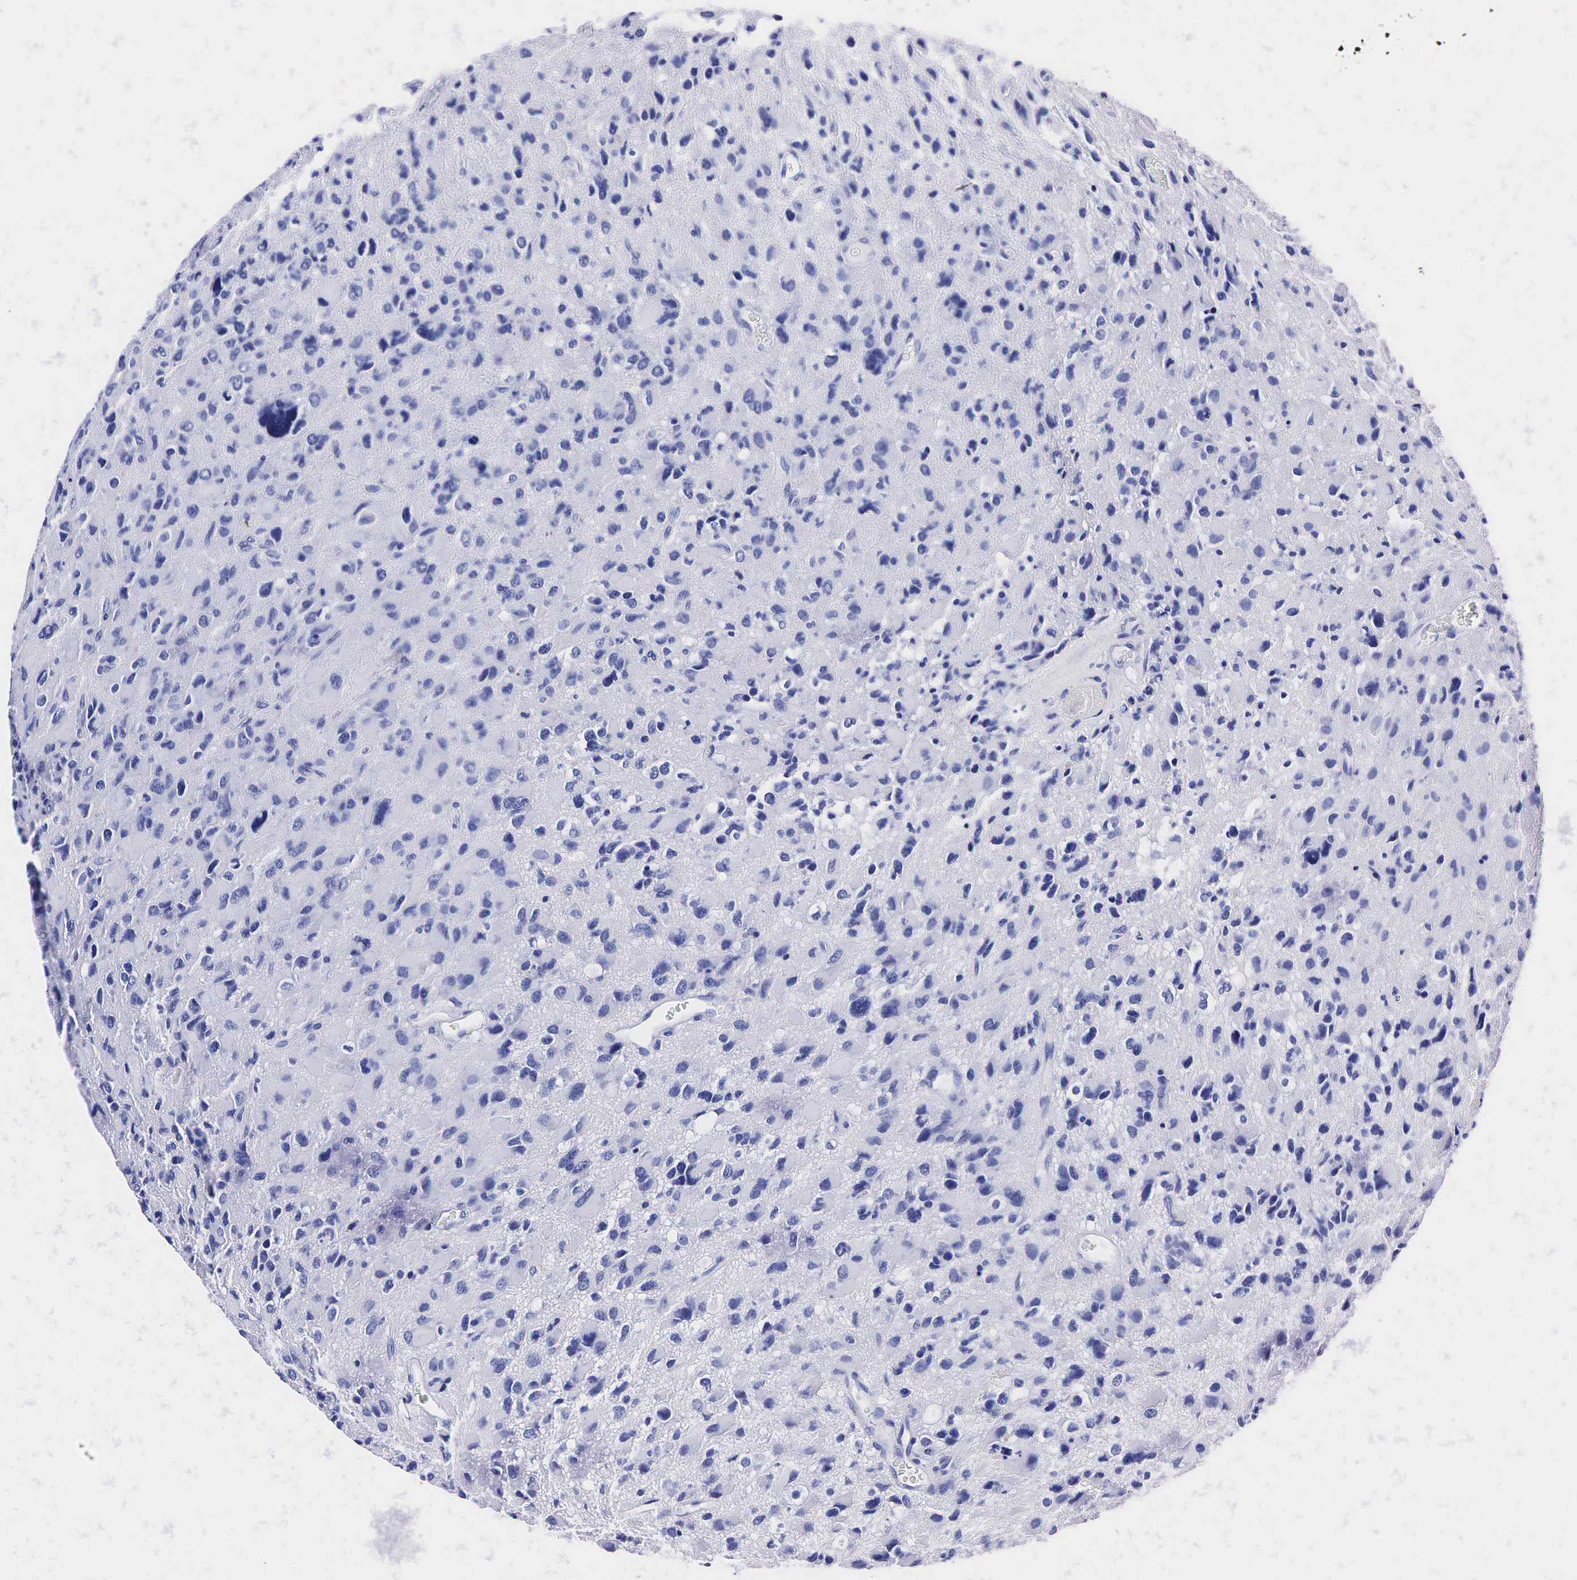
{"staining": {"intensity": "negative", "quantity": "none", "location": "none"}, "tissue": "glioma", "cell_type": "Tumor cells", "image_type": "cancer", "snomed": [{"axis": "morphology", "description": "Glioma, malignant, High grade"}, {"axis": "topography", "description": "Brain"}], "caption": "Malignant glioma (high-grade) was stained to show a protein in brown. There is no significant staining in tumor cells.", "gene": "KLK3", "patient": {"sex": "male", "age": 69}}